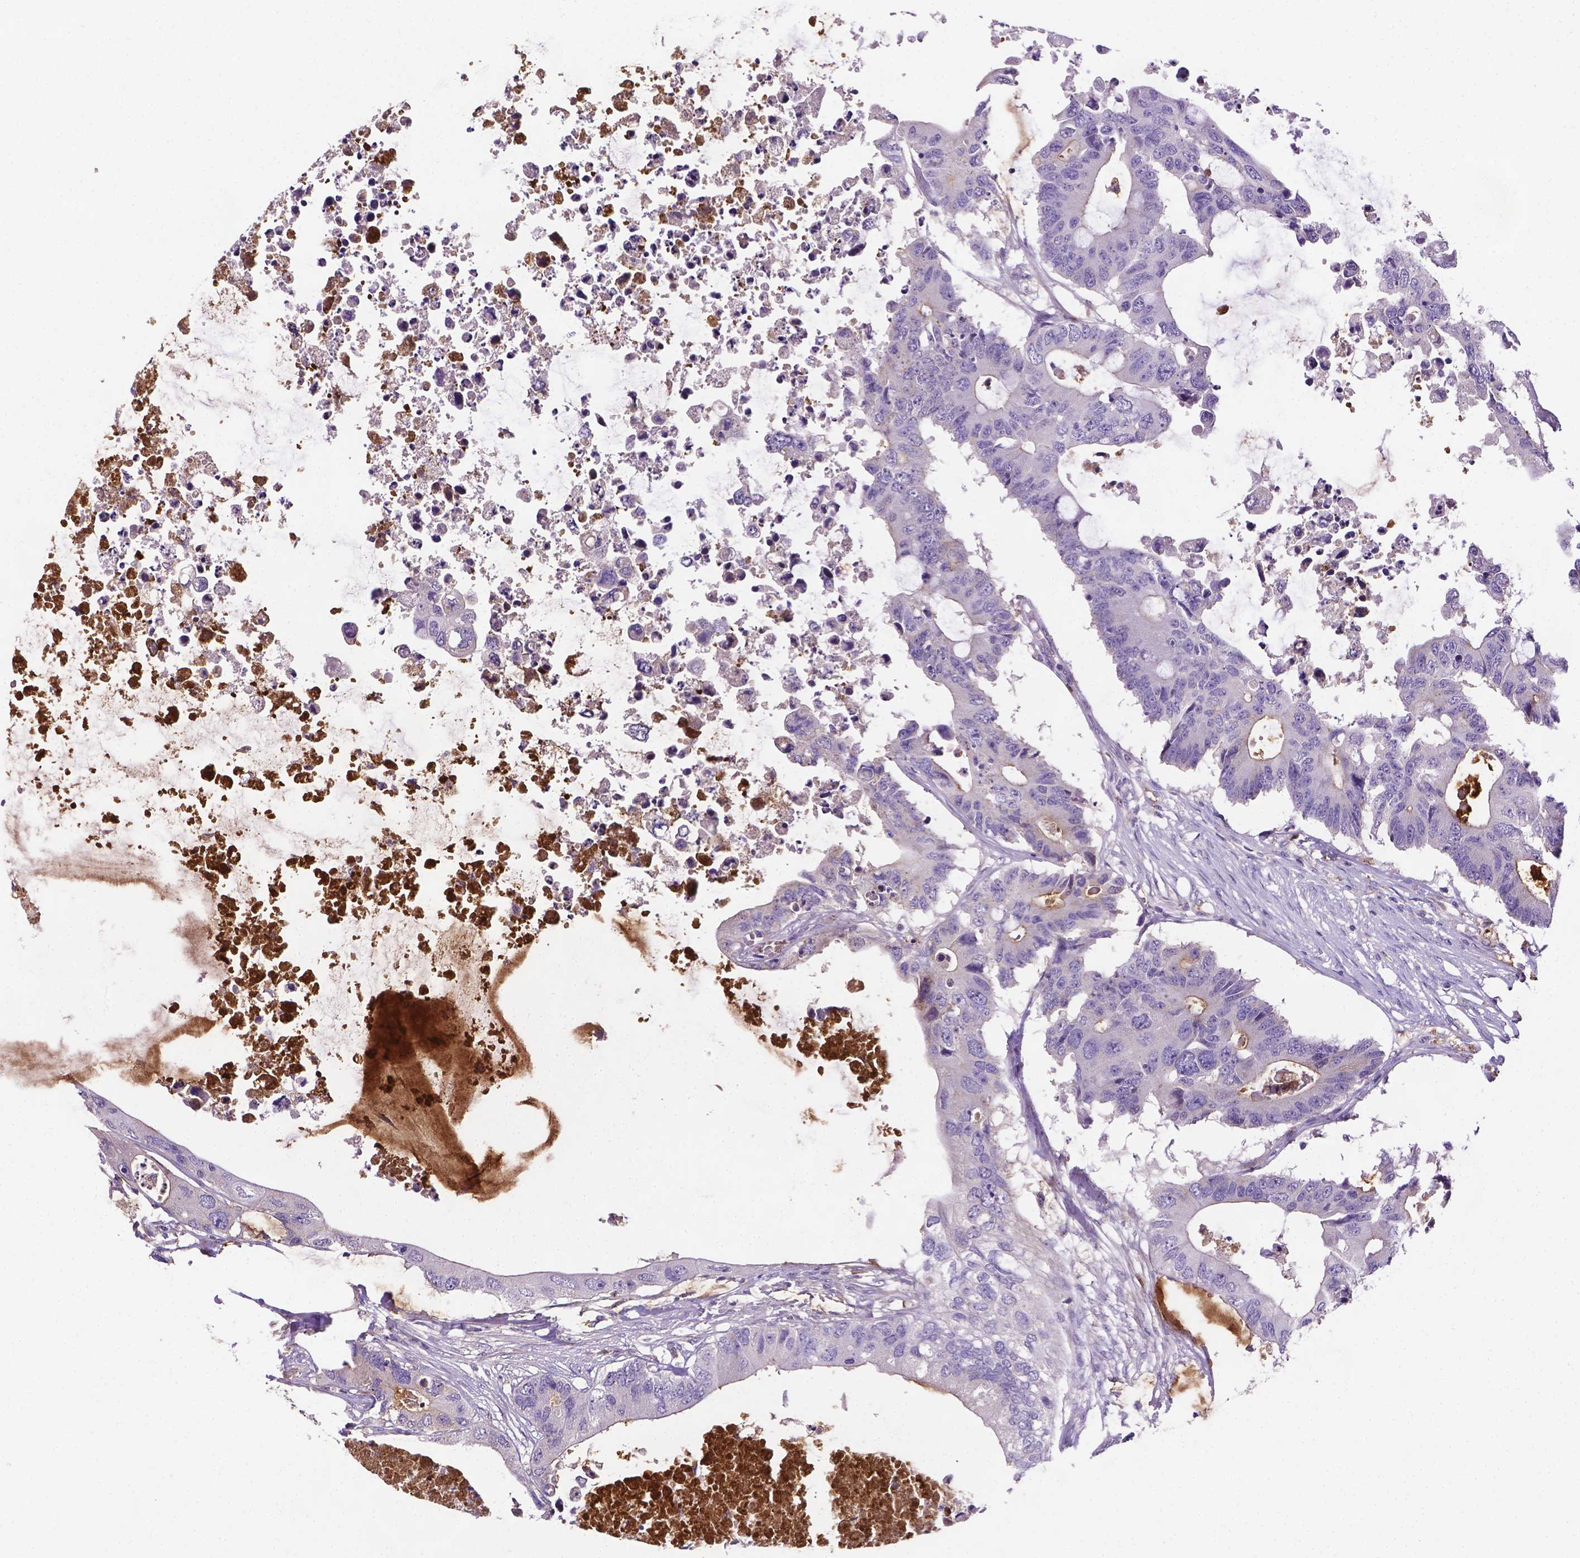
{"staining": {"intensity": "negative", "quantity": "none", "location": "none"}, "tissue": "colorectal cancer", "cell_type": "Tumor cells", "image_type": "cancer", "snomed": [{"axis": "morphology", "description": "Adenocarcinoma, NOS"}, {"axis": "topography", "description": "Colon"}], "caption": "An immunohistochemistry image of adenocarcinoma (colorectal) is shown. There is no staining in tumor cells of adenocarcinoma (colorectal). (DAB (3,3'-diaminobenzidine) IHC visualized using brightfield microscopy, high magnification).", "gene": "APOE", "patient": {"sex": "male", "age": 71}}